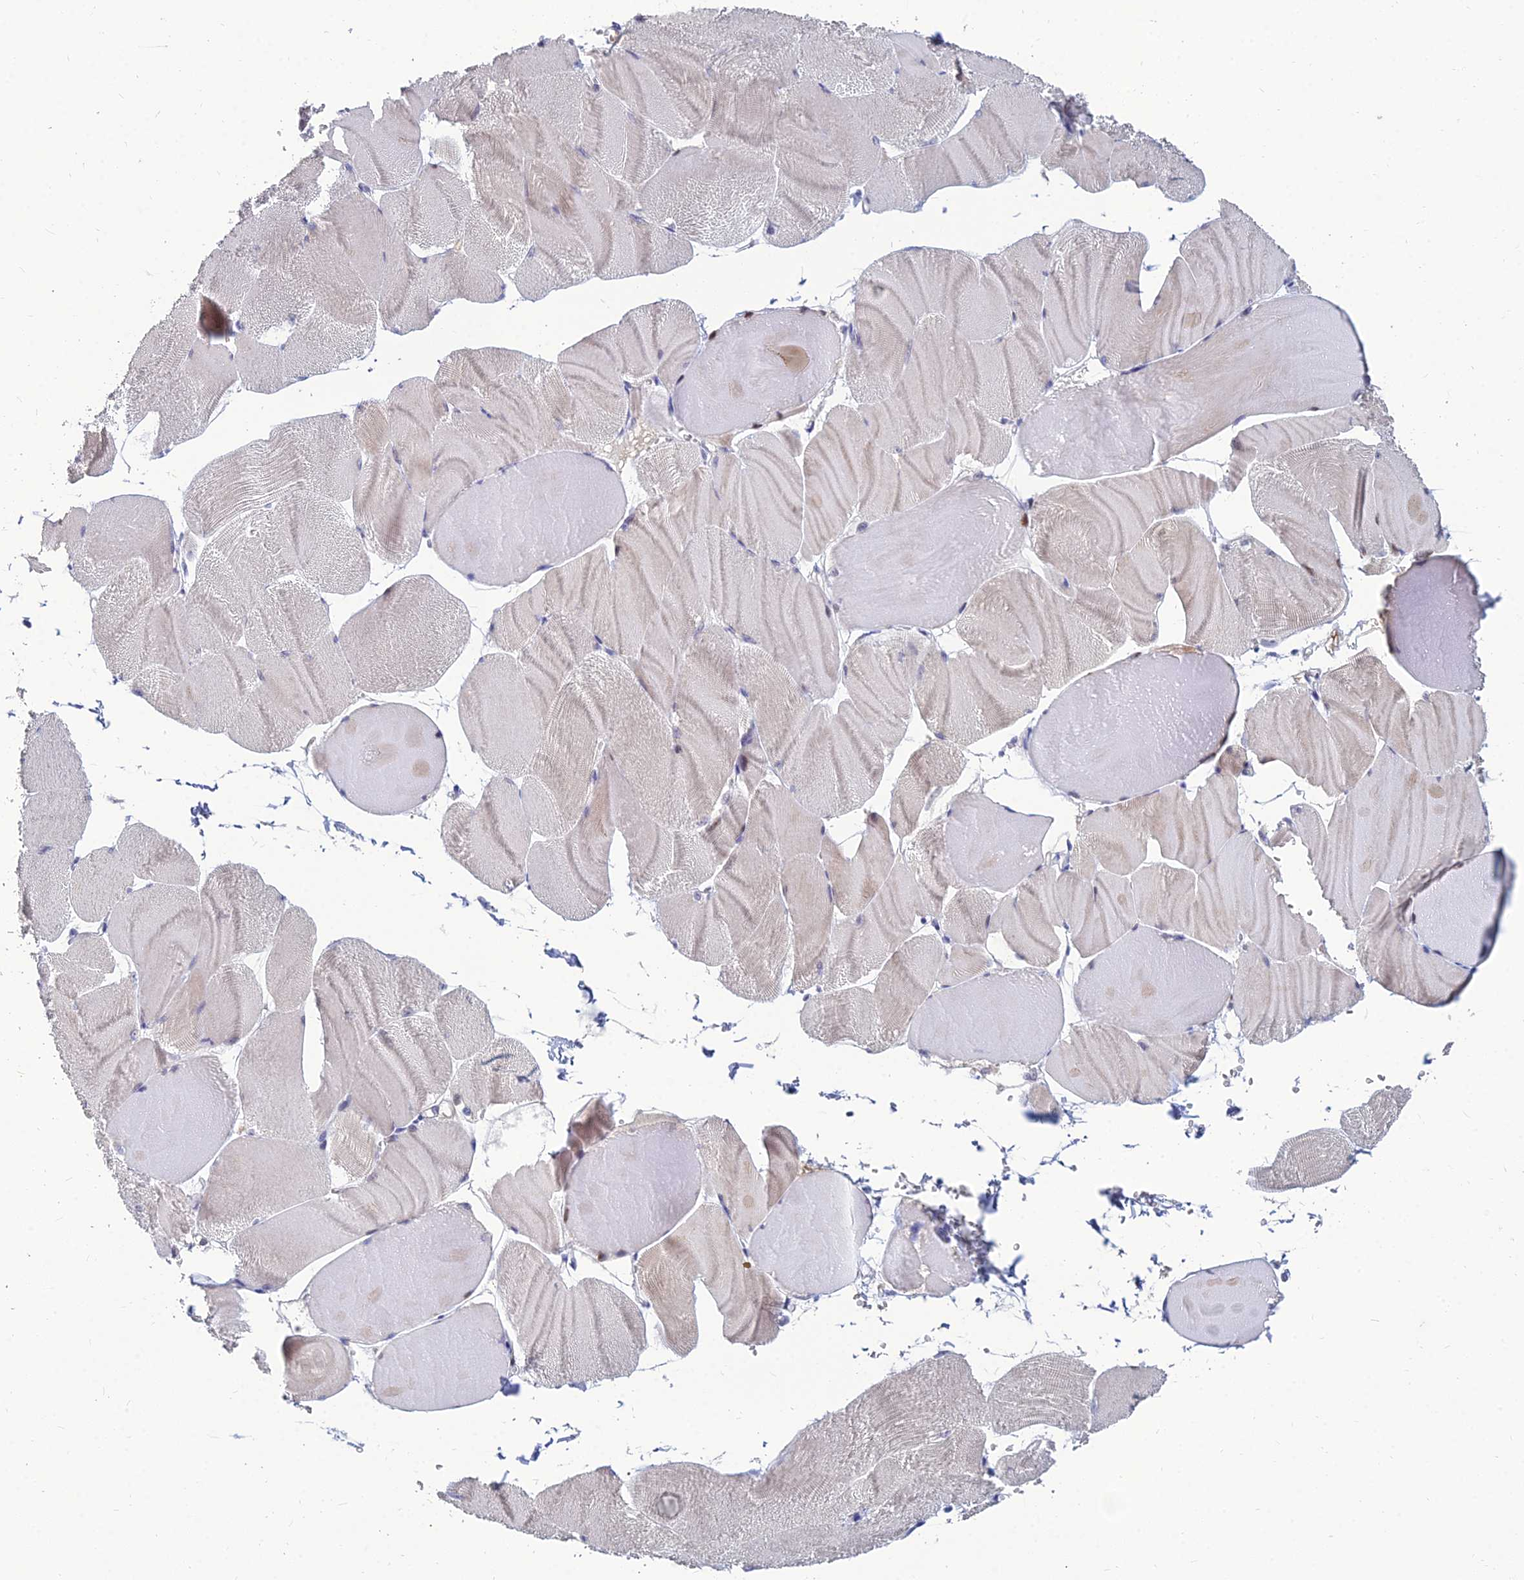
{"staining": {"intensity": "negative", "quantity": "none", "location": "none"}, "tissue": "skeletal muscle", "cell_type": "Myocytes", "image_type": "normal", "snomed": [{"axis": "morphology", "description": "Normal tissue, NOS"}, {"axis": "morphology", "description": "Basal cell carcinoma"}, {"axis": "topography", "description": "Skeletal muscle"}], "caption": "Skeletal muscle stained for a protein using immunohistochemistry reveals no expression myocytes.", "gene": "GOLGA6A", "patient": {"sex": "female", "age": 64}}